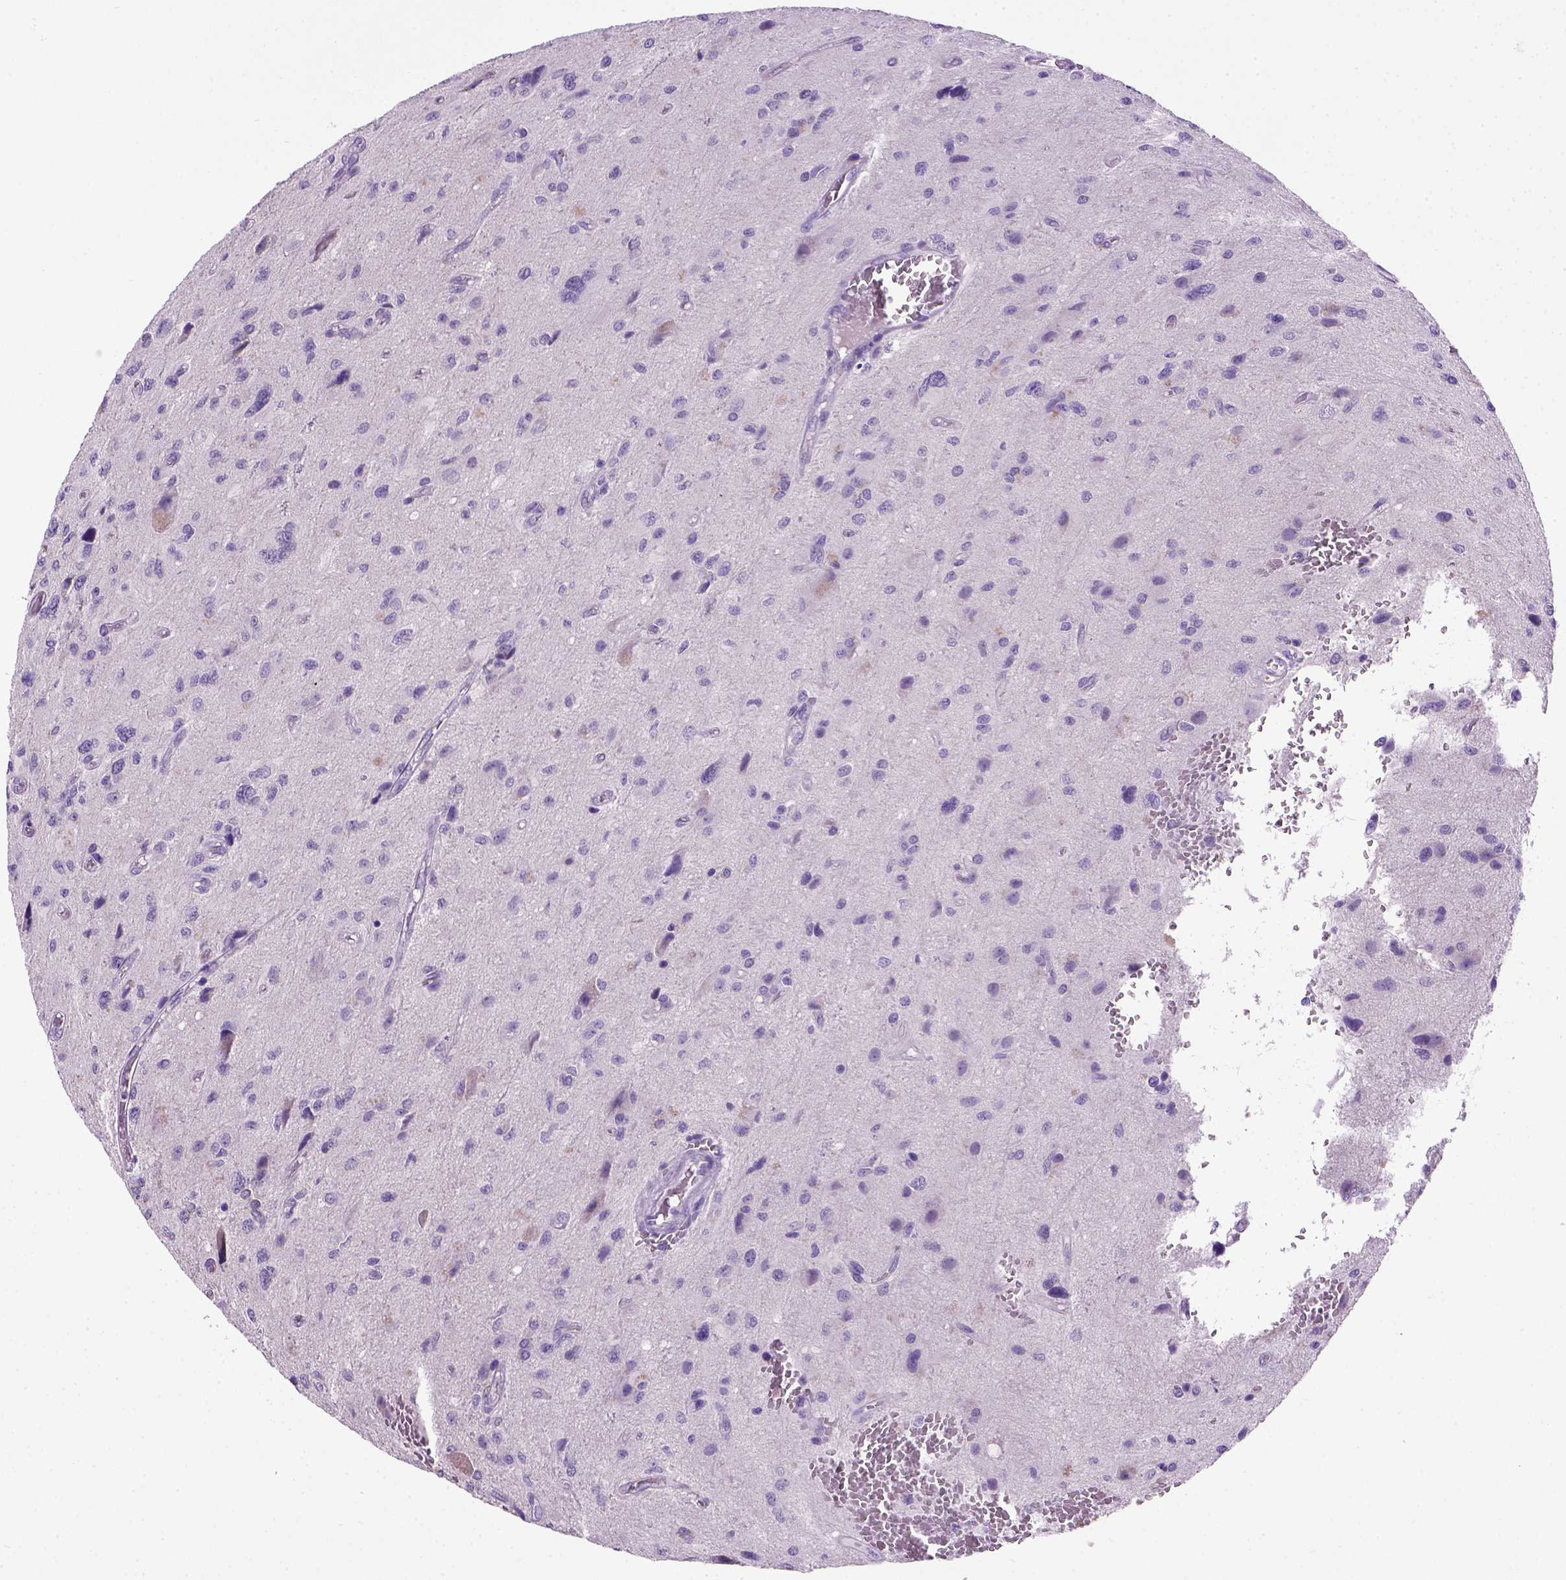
{"staining": {"intensity": "negative", "quantity": "none", "location": "none"}, "tissue": "glioma", "cell_type": "Tumor cells", "image_type": "cancer", "snomed": [{"axis": "morphology", "description": "Glioma, malignant, NOS"}, {"axis": "morphology", "description": "Glioma, malignant, High grade"}, {"axis": "topography", "description": "Brain"}], "caption": "There is no significant expression in tumor cells of glioma. The staining is performed using DAB brown chromogen with nuclei counter-stained in using hematoxylin.", "gene": "CDH1", "patient": {"sex": "female", "age": 71}}